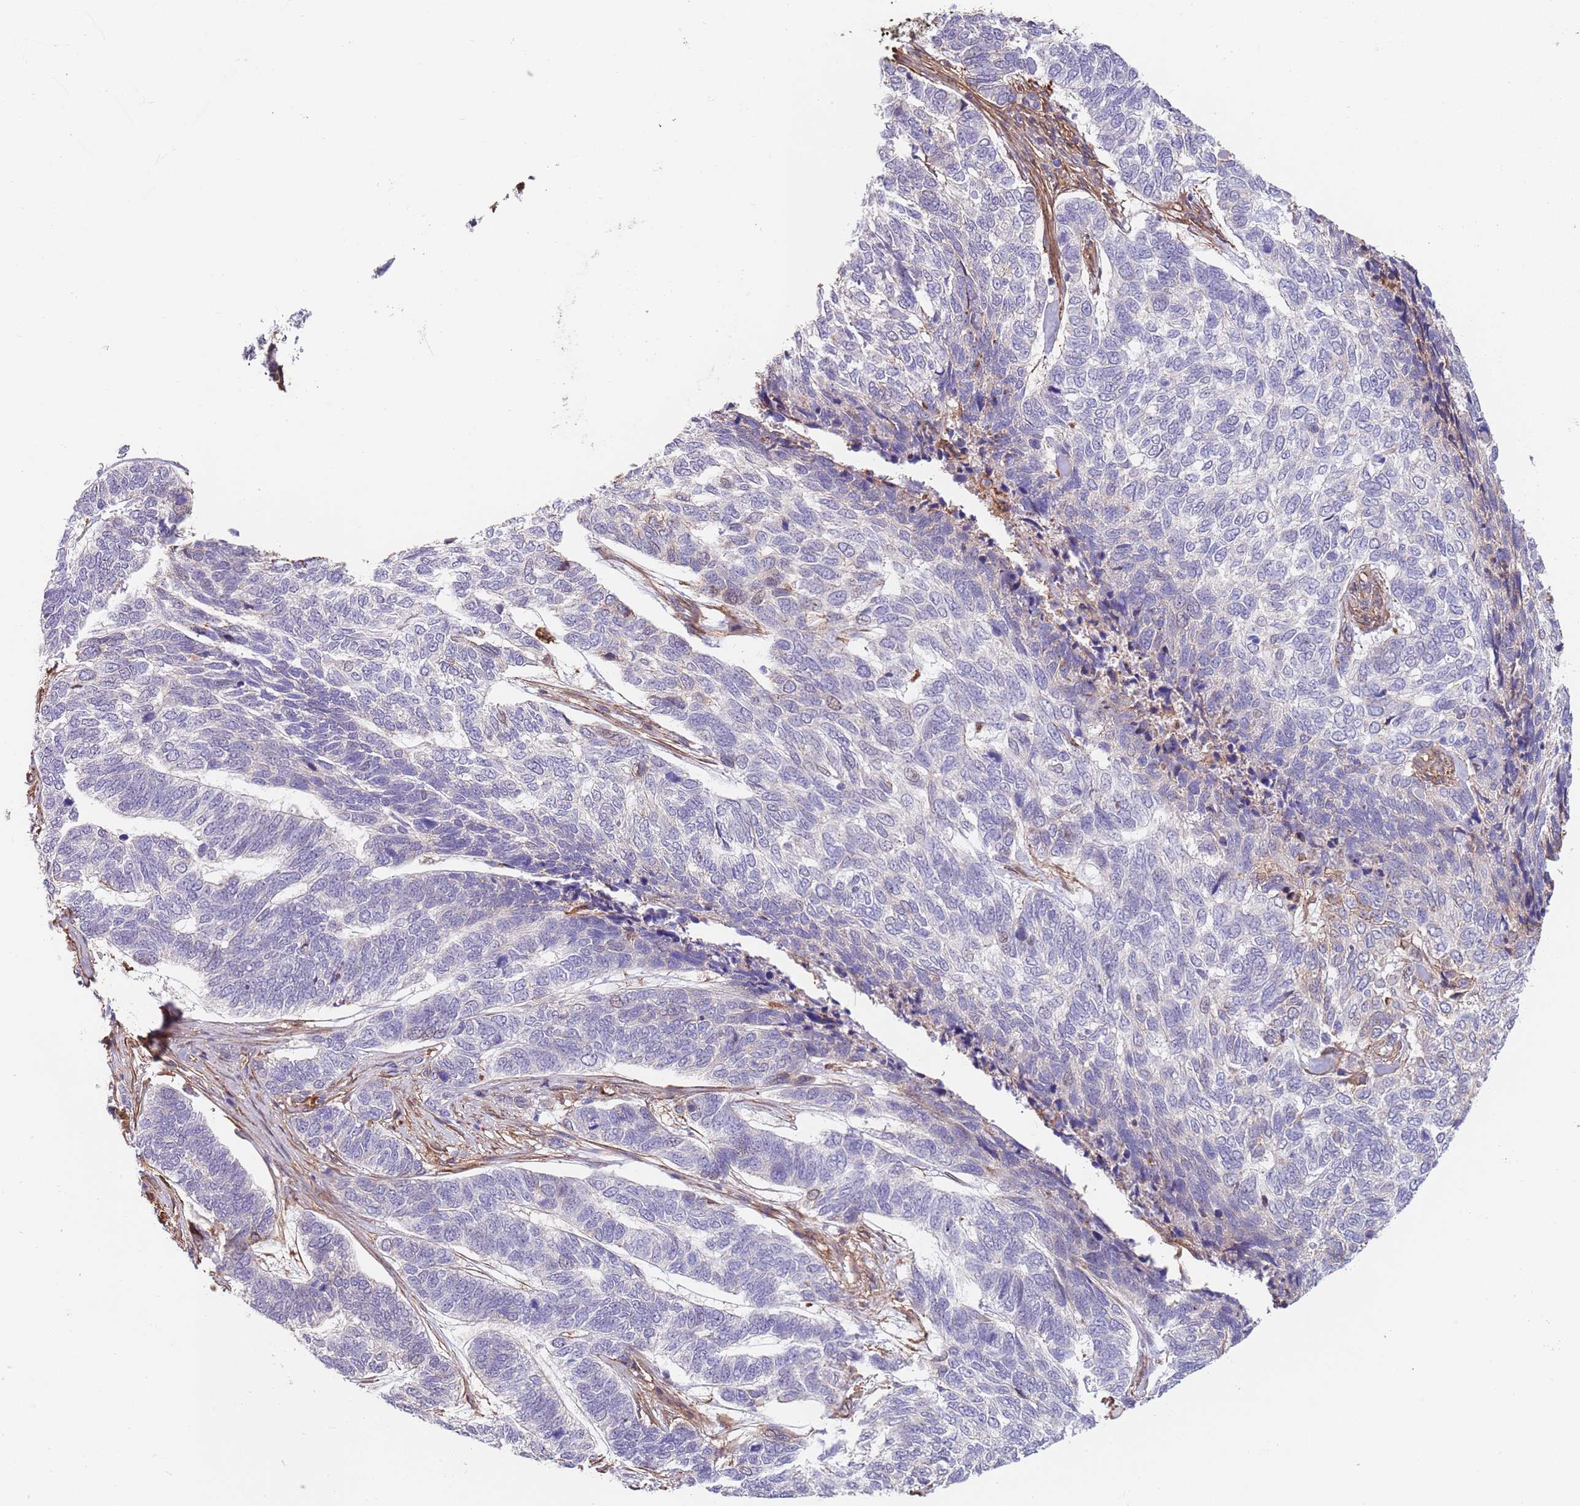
{"staining": {"intensity": "negative", "quantity": "none", "location": "none"}, "tissue": "skin cancer", "cell_type": "Tumor cells", "image_type": "cancer", "snomed": [{"axis": "morphology", "description": "Basal cell carcinoma"}, {"axis": "topography", "description": "Skin"}], "caption": "DAB immunohistochemical staining of skin cancer (basal cell carcinoma) exhibits no significant staining in tumor cells.", "gene": "BPNT1", "patient": {"sex": "female", "age": 65}}